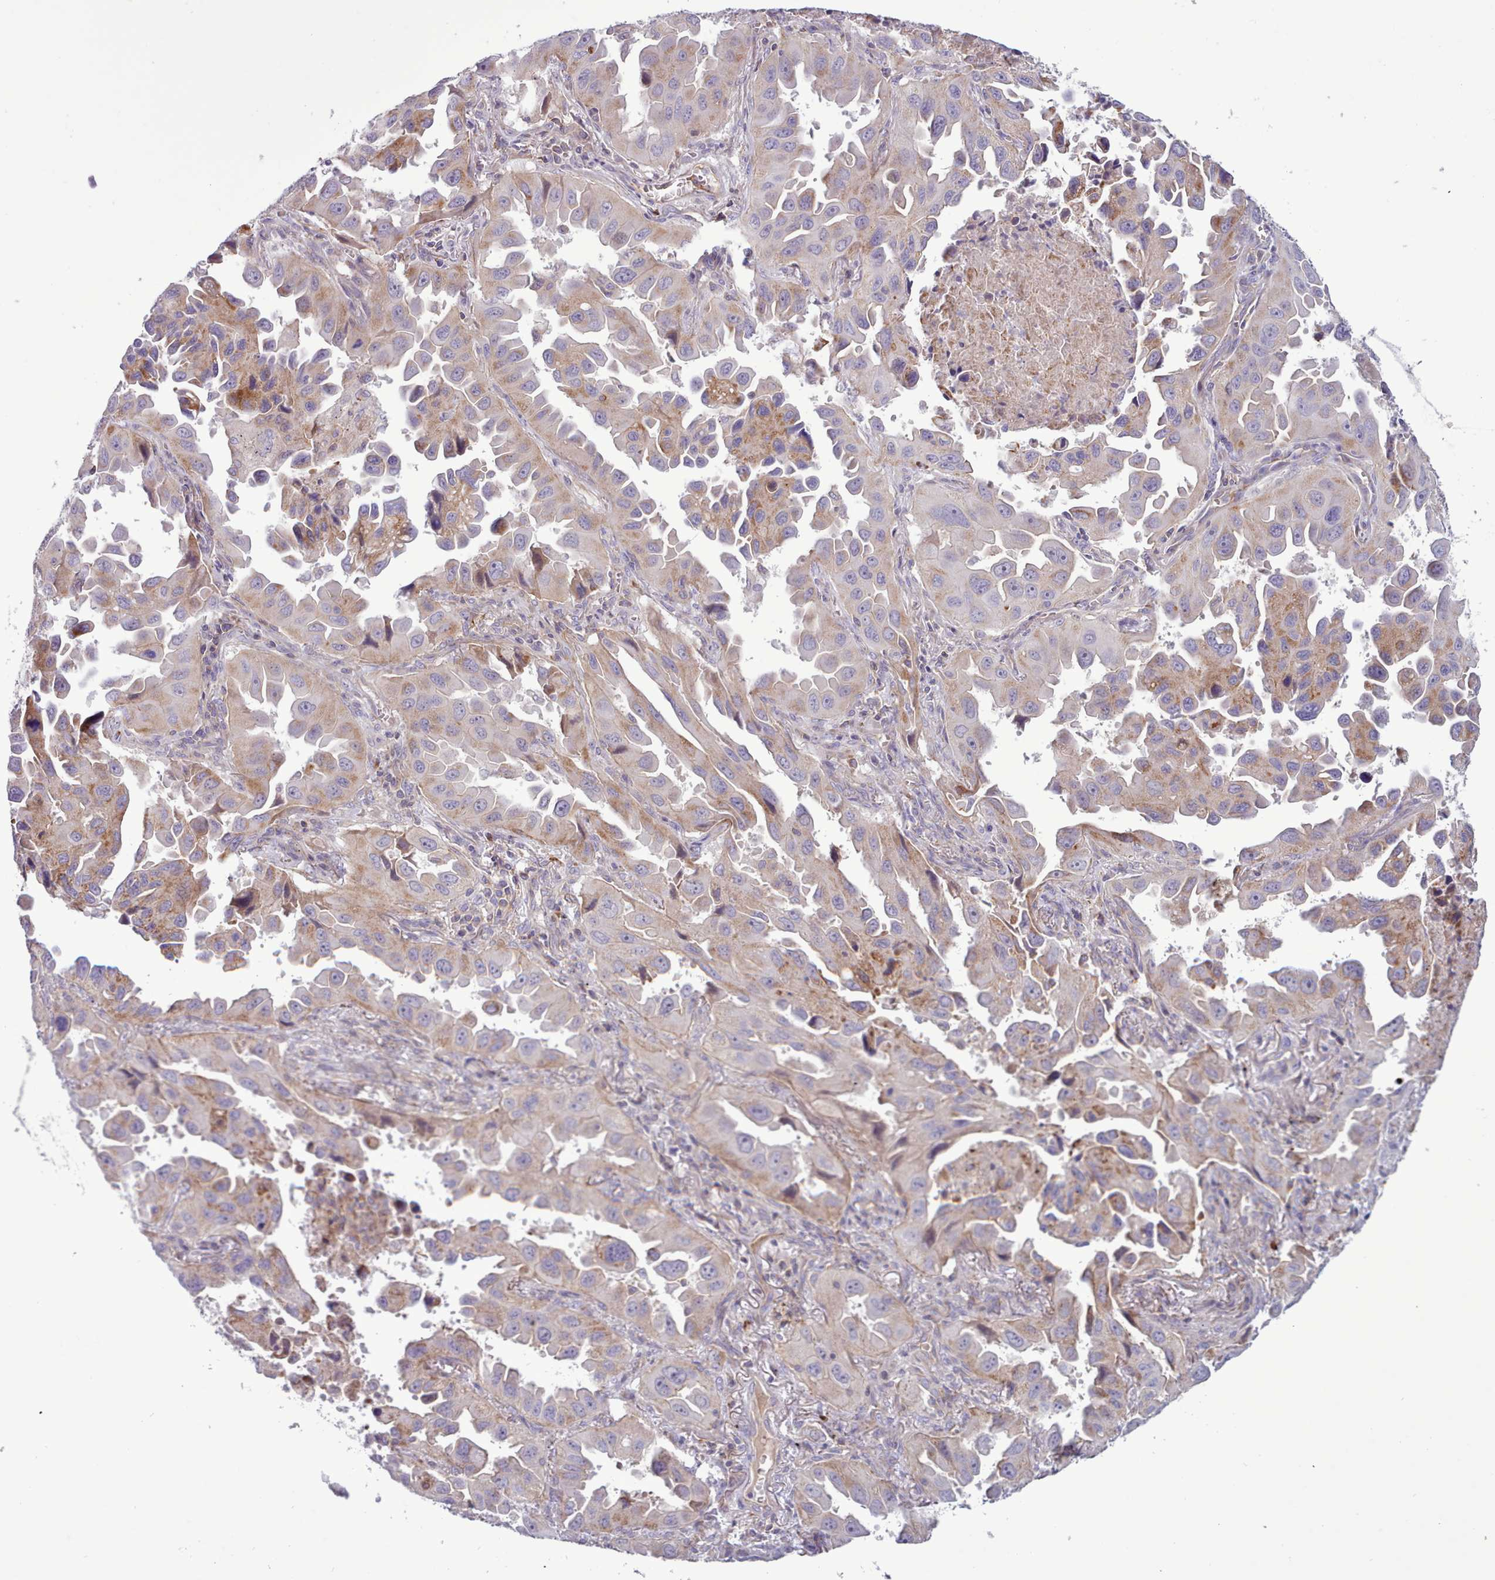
{"staining": {"intensity": "moderate", "quantity": "25%-75%", "location": "cytoplasmic/membranous"}, "tissue": "lung cancer", "cell_type": "Tumor cells", "image_type": "cancer", "snomed": [{"axis": "morphology", "description": "Adenocarcinoma, NOS"}, {"axis": "topography", "description": "Lung"}], "caption": "A medium amount of moderate cytoplasmic/membranous staining is seen in approximately 25%-75% of tumor cells in lung cancer (adenocarcinoma) tissue.", "gene": "TENT4B", "patient": {"sex": "male", "age": 66}}